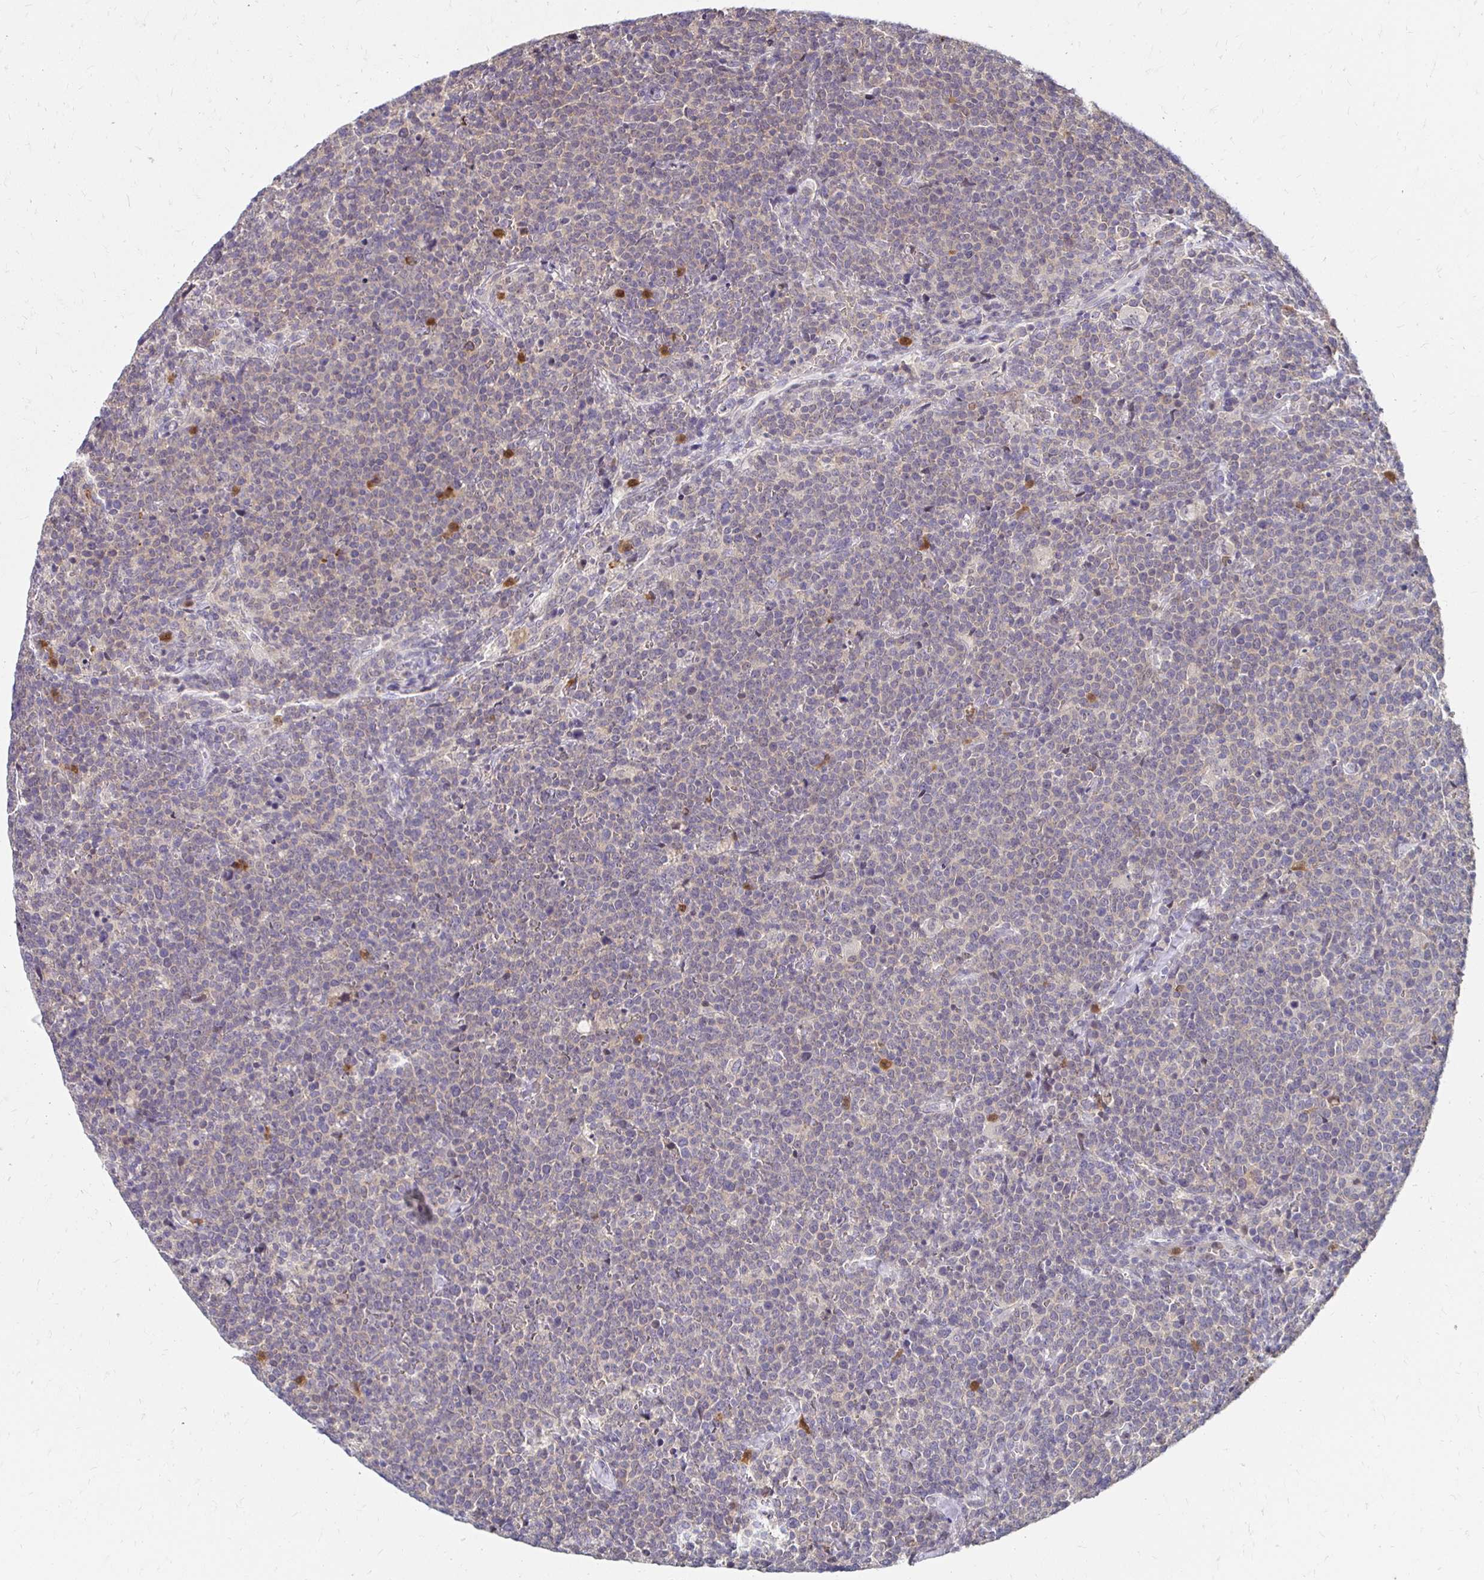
{"staining": {"intensity": "negative", "quantity": "none", "location": "none"}, "tissue": "lymphoma", "cell_type": "Tumor cells", "image_type": "cancer", "snomed": [{"axis": "morphology", "description": "Malignant lymphoma, non-Hodgkin's type, High grade"}, {"axis": "topography", "description": "Lymph node"}], "caption": "This is an immunohistochemistry (IHC) micrograph of high-grade malignant lymphoma, non-Hodgkin's type. There is no staining in tumor cells.", "gene": "PADI2", "patient": {"sex": "male", "age": 61}}